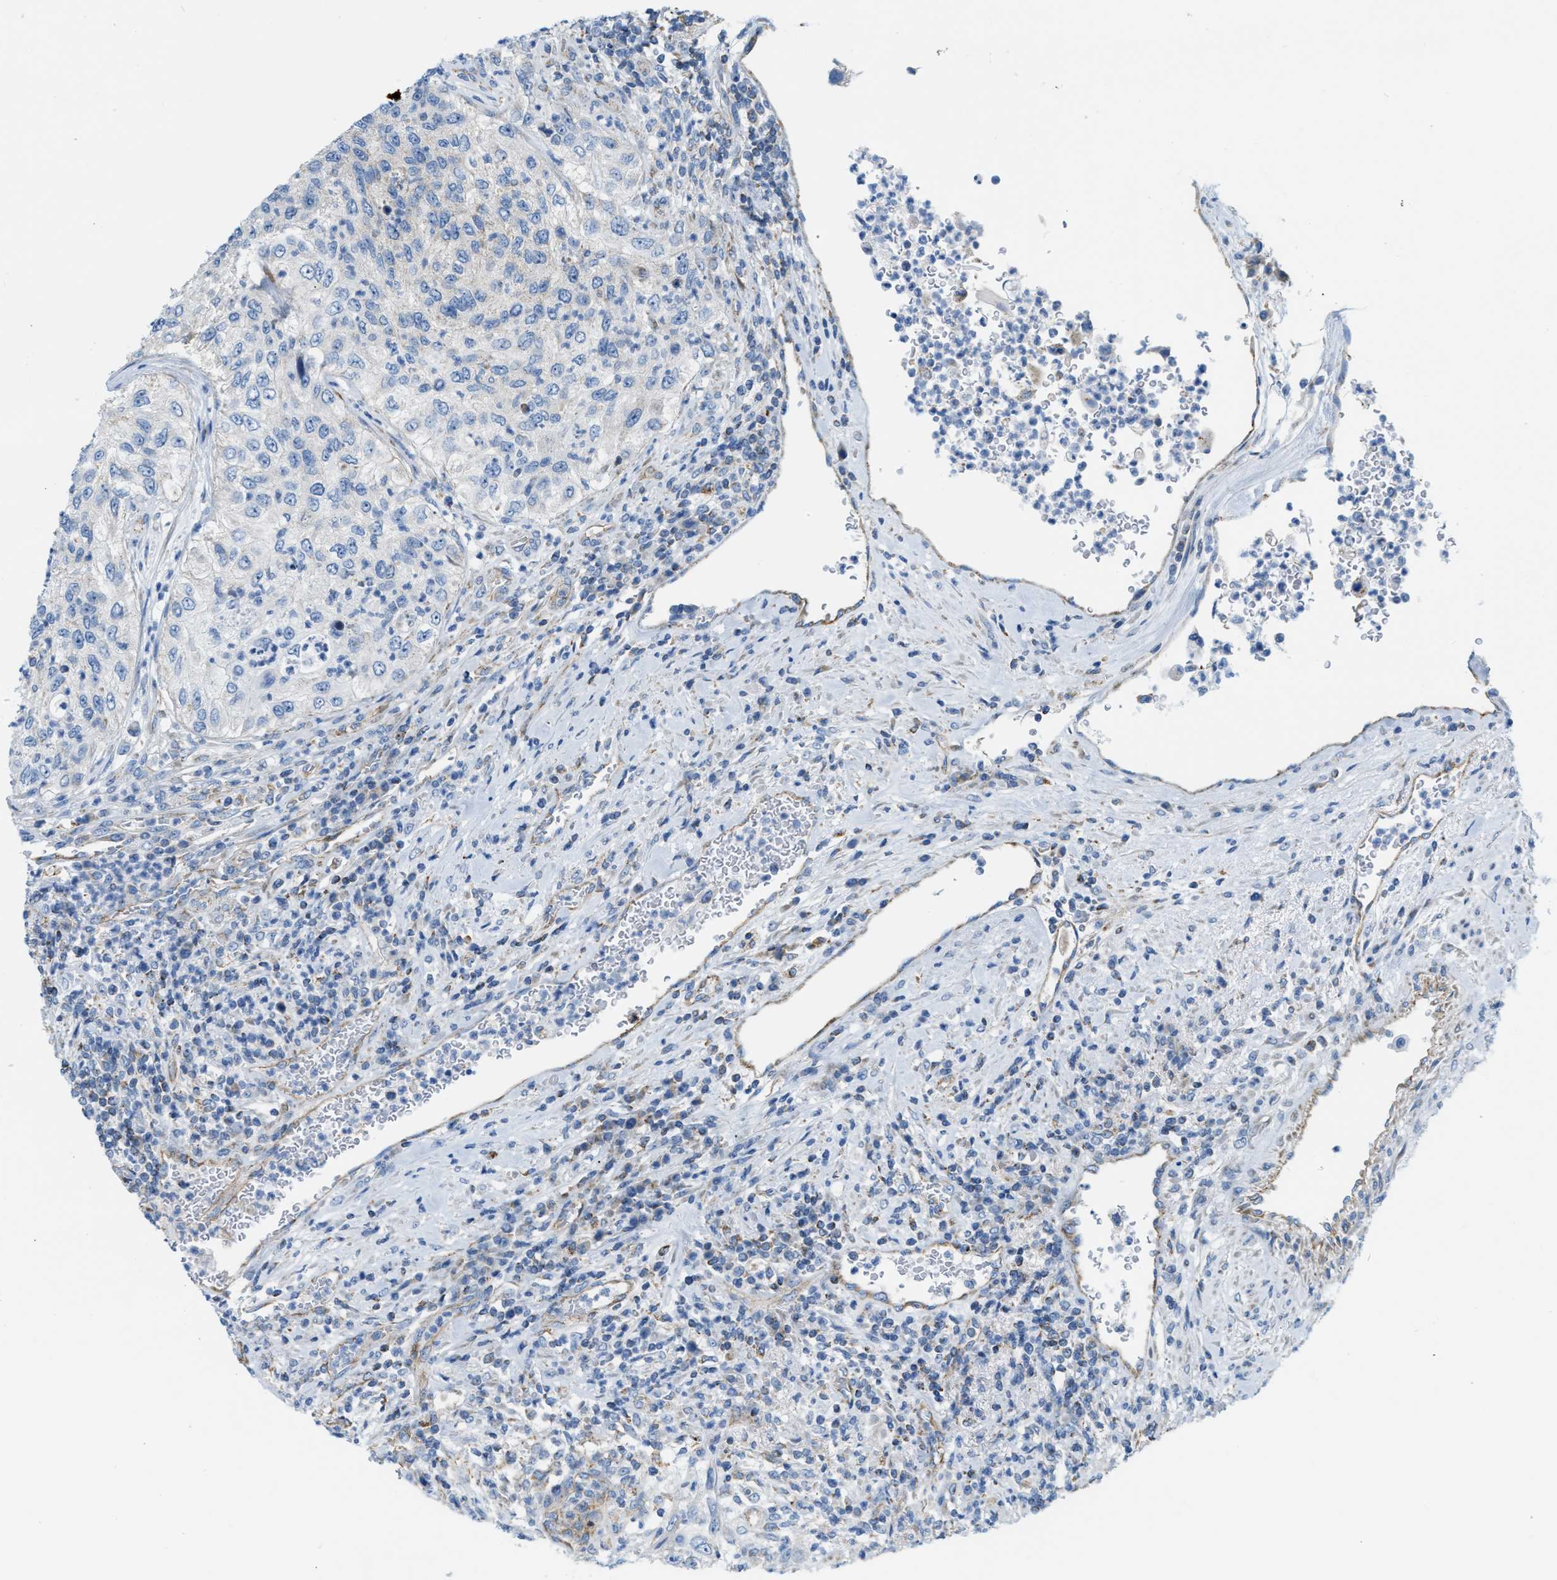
{"staining": {"intensity": "negative", "quantity": "none", "location": "none"}, "tissue": "urothelial cancer", "cell_type": "Tumor cells", "image_type": "cancer", "snomed": [{"axis": "morphology", "description": "Urothelial carcinoma, High grade"}, {"axis": "topography", "description": "Urinary bladder"}], "caption": "There is no significant staining in tumor cells of urothelial cancer.", "gene": "JADE1", "patient": {"sex": "female", "age": 60}}